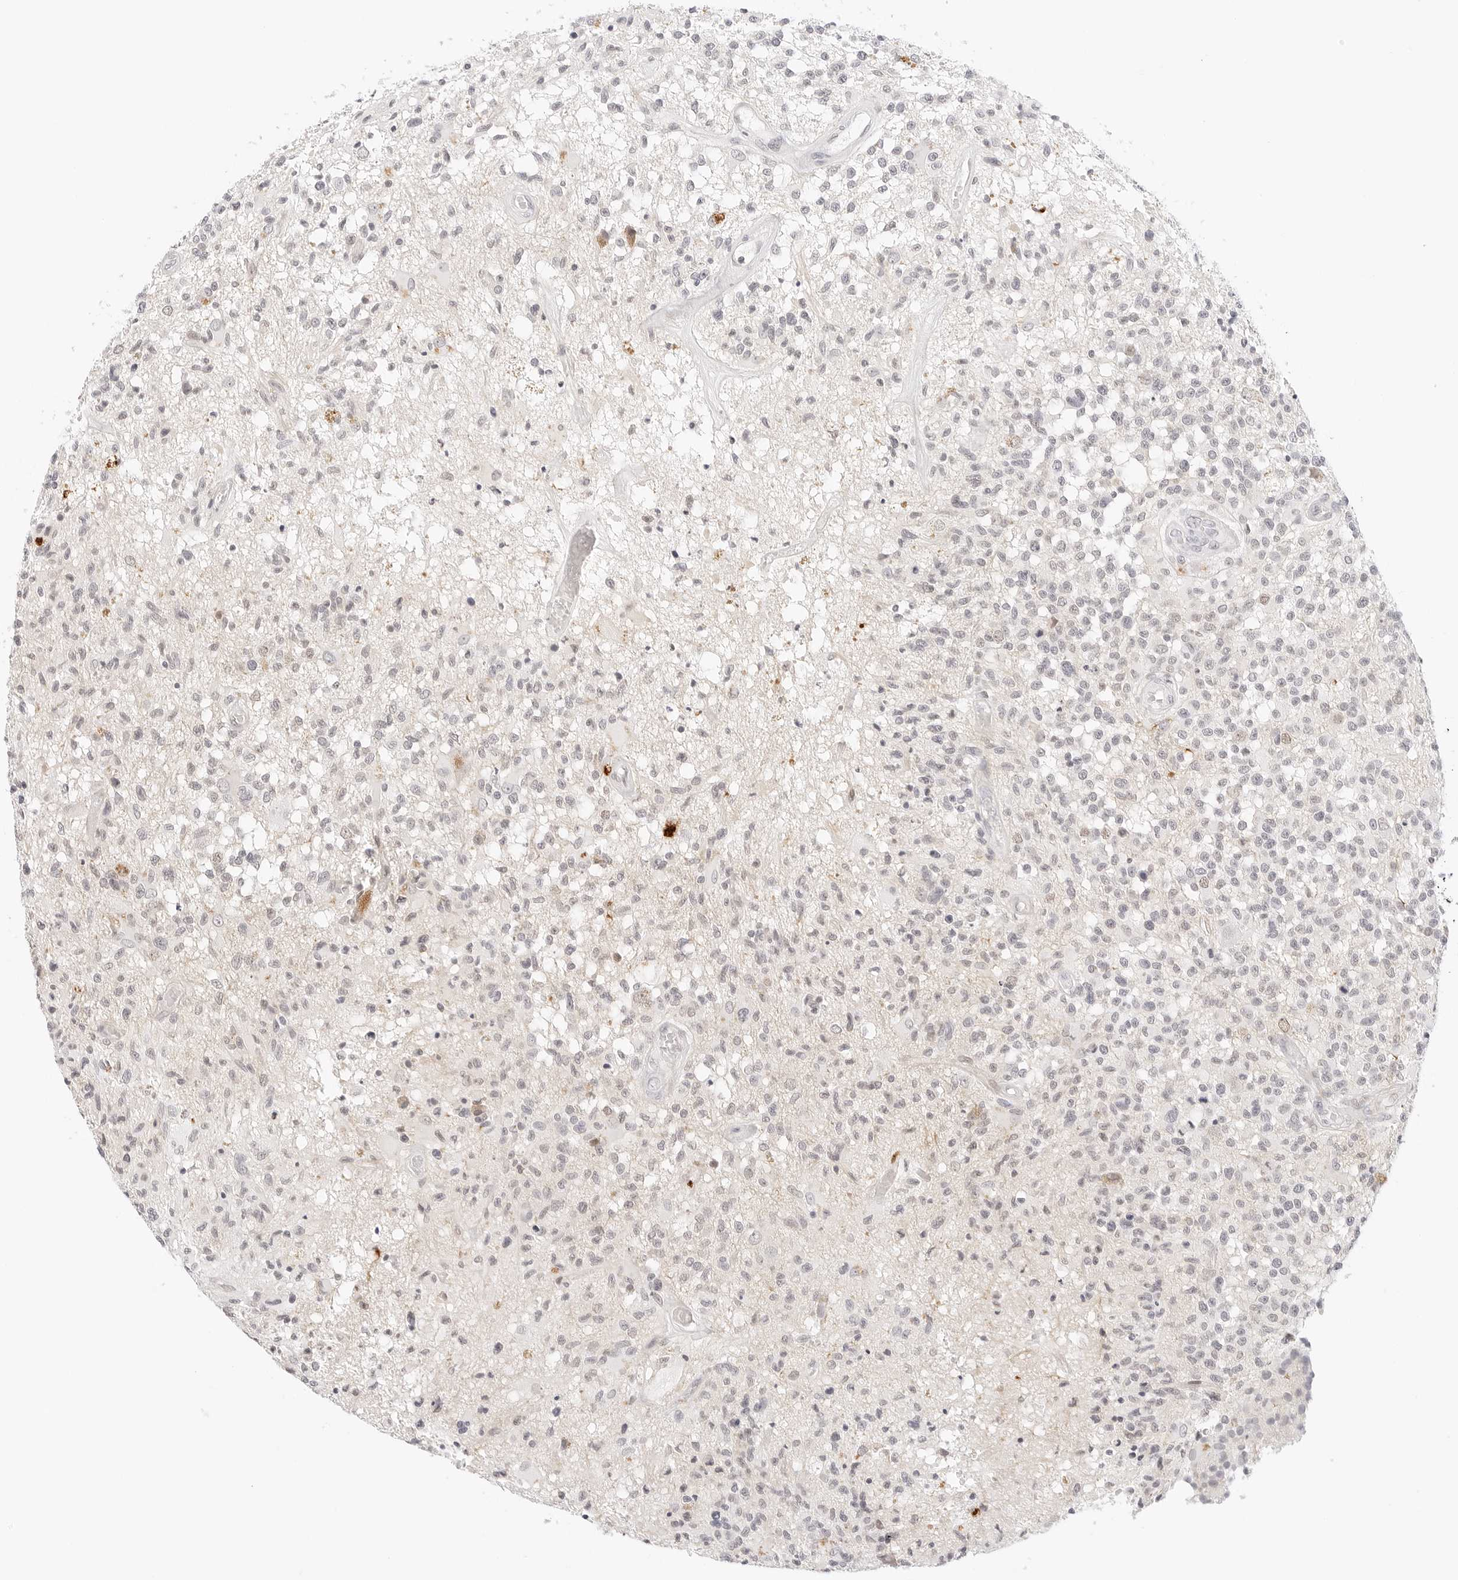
{"staining": {"intensity": "negative", "quantity": "none", "location": "none"}, "tissue": "glioma", "cell_type": "Tumor cells", "image_type": "cancer", "snomed": [{"axis": "morphology", "description": "Glioma, malignant, High grade"}, {"axis": "morphology", "description": "Glioblastoma, NOS"}, {"axis": "topography", "description": "Brain"}], "caption": "High magnification brightfield microscopy of glioma stained with DAB (3,3'-diaminobenzidine) (brown) and counterstained with hematoxylin (blue): tumor cells show no significant staining.", "gene": "XKR4", "patient": {"sex": "male", "age": 60}}